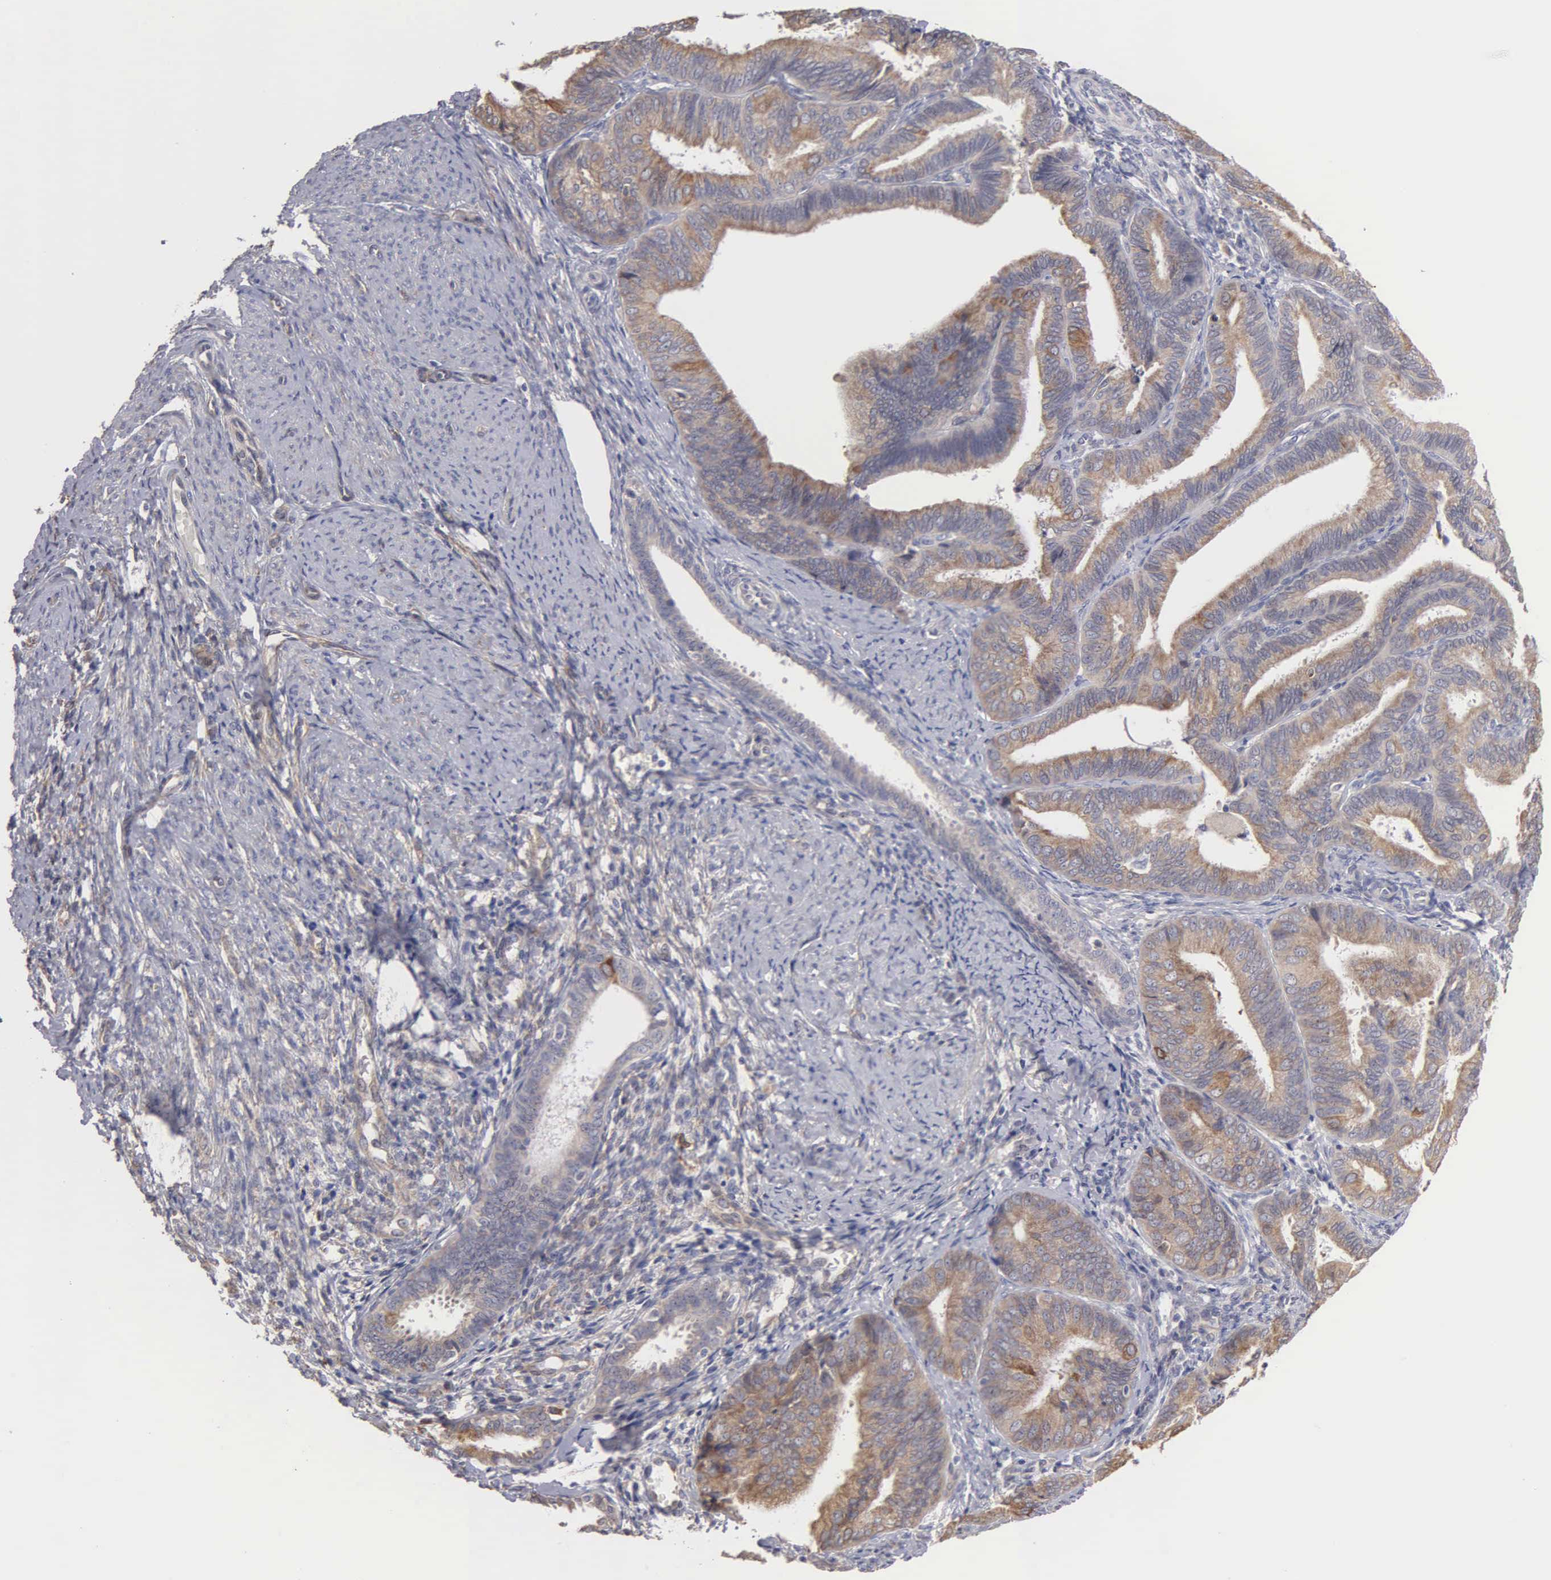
{"staining": {"intensity": "moderate", "quantity": "25%-75%", "location": "cytoplasmic/membranous"}, "tissue": "endometrial cancer", "cell_type": "Tumor cells", "image_type": "cancer", "snomed": [{"axis": "morphology", "description": "Adenocarcinoma, NOS"}, {"axis": "topography", "description": "Endometrium"}], "caption": "Brown immunohistochemical staining in endometrial cancer displays moderate cytoplasmic/membranous expression in approximately 25%-75% of tumor cells.", "gene": "LIN52", "patient": {"sex": "female", "age": 63}}